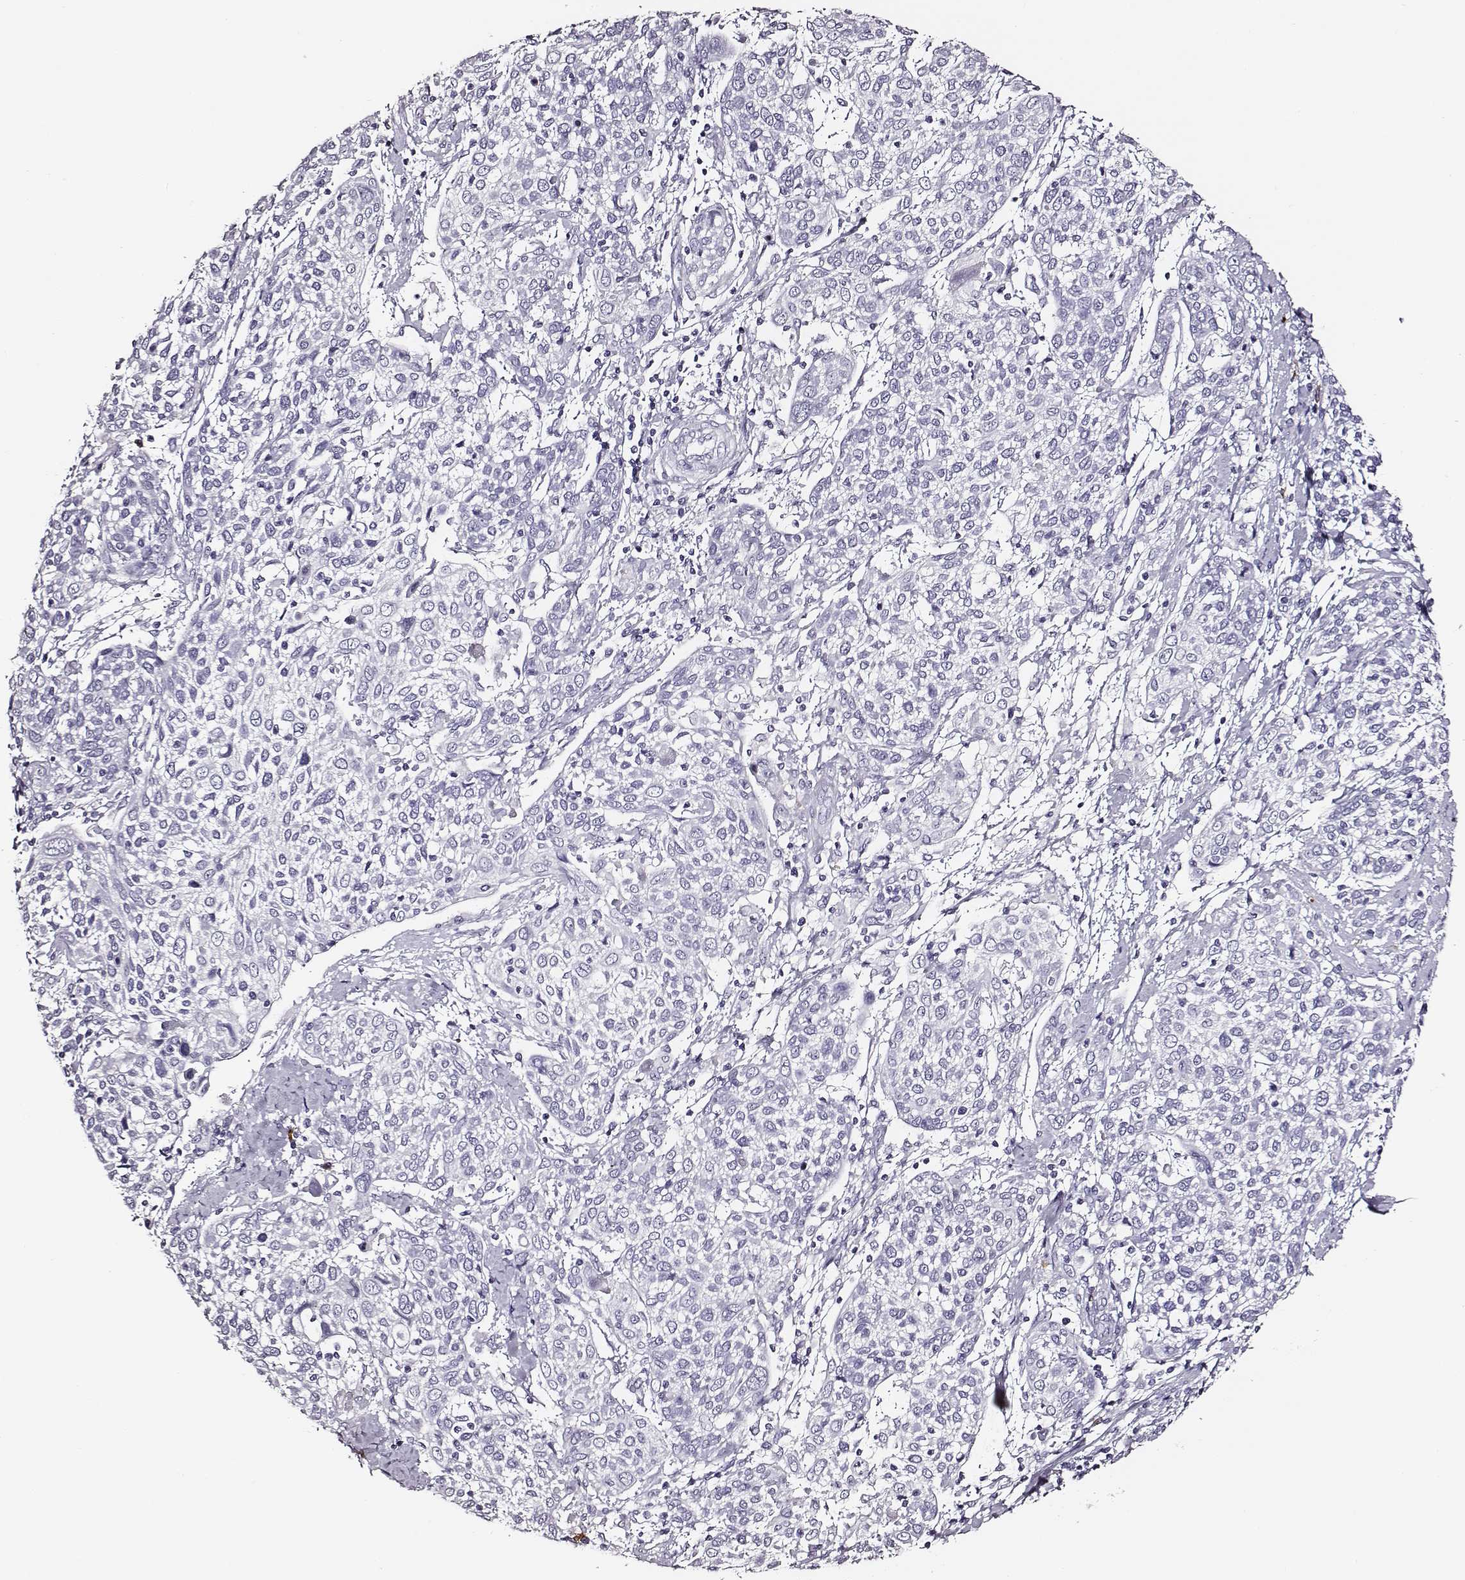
{"staining": {"intensity": "negative", "quantity": "none", "location": "none"}, "tissue": "cervical cancer", "cell_type": "Tumor cells", "image_type": "cancer", "snomed": [{"axis": "morphology", "description": "Squamous cell carcinoma, NOS"}, {"axis": "topography", "description": "Cervix"}], "caption": "DAB (3,3'-diaminobenzidine) immunohistochemical staining of cervical cancer shows no significant positivity in tumor cells.", "gene": "DPEP1", "patient": {"sex": "female", "age": 61}}